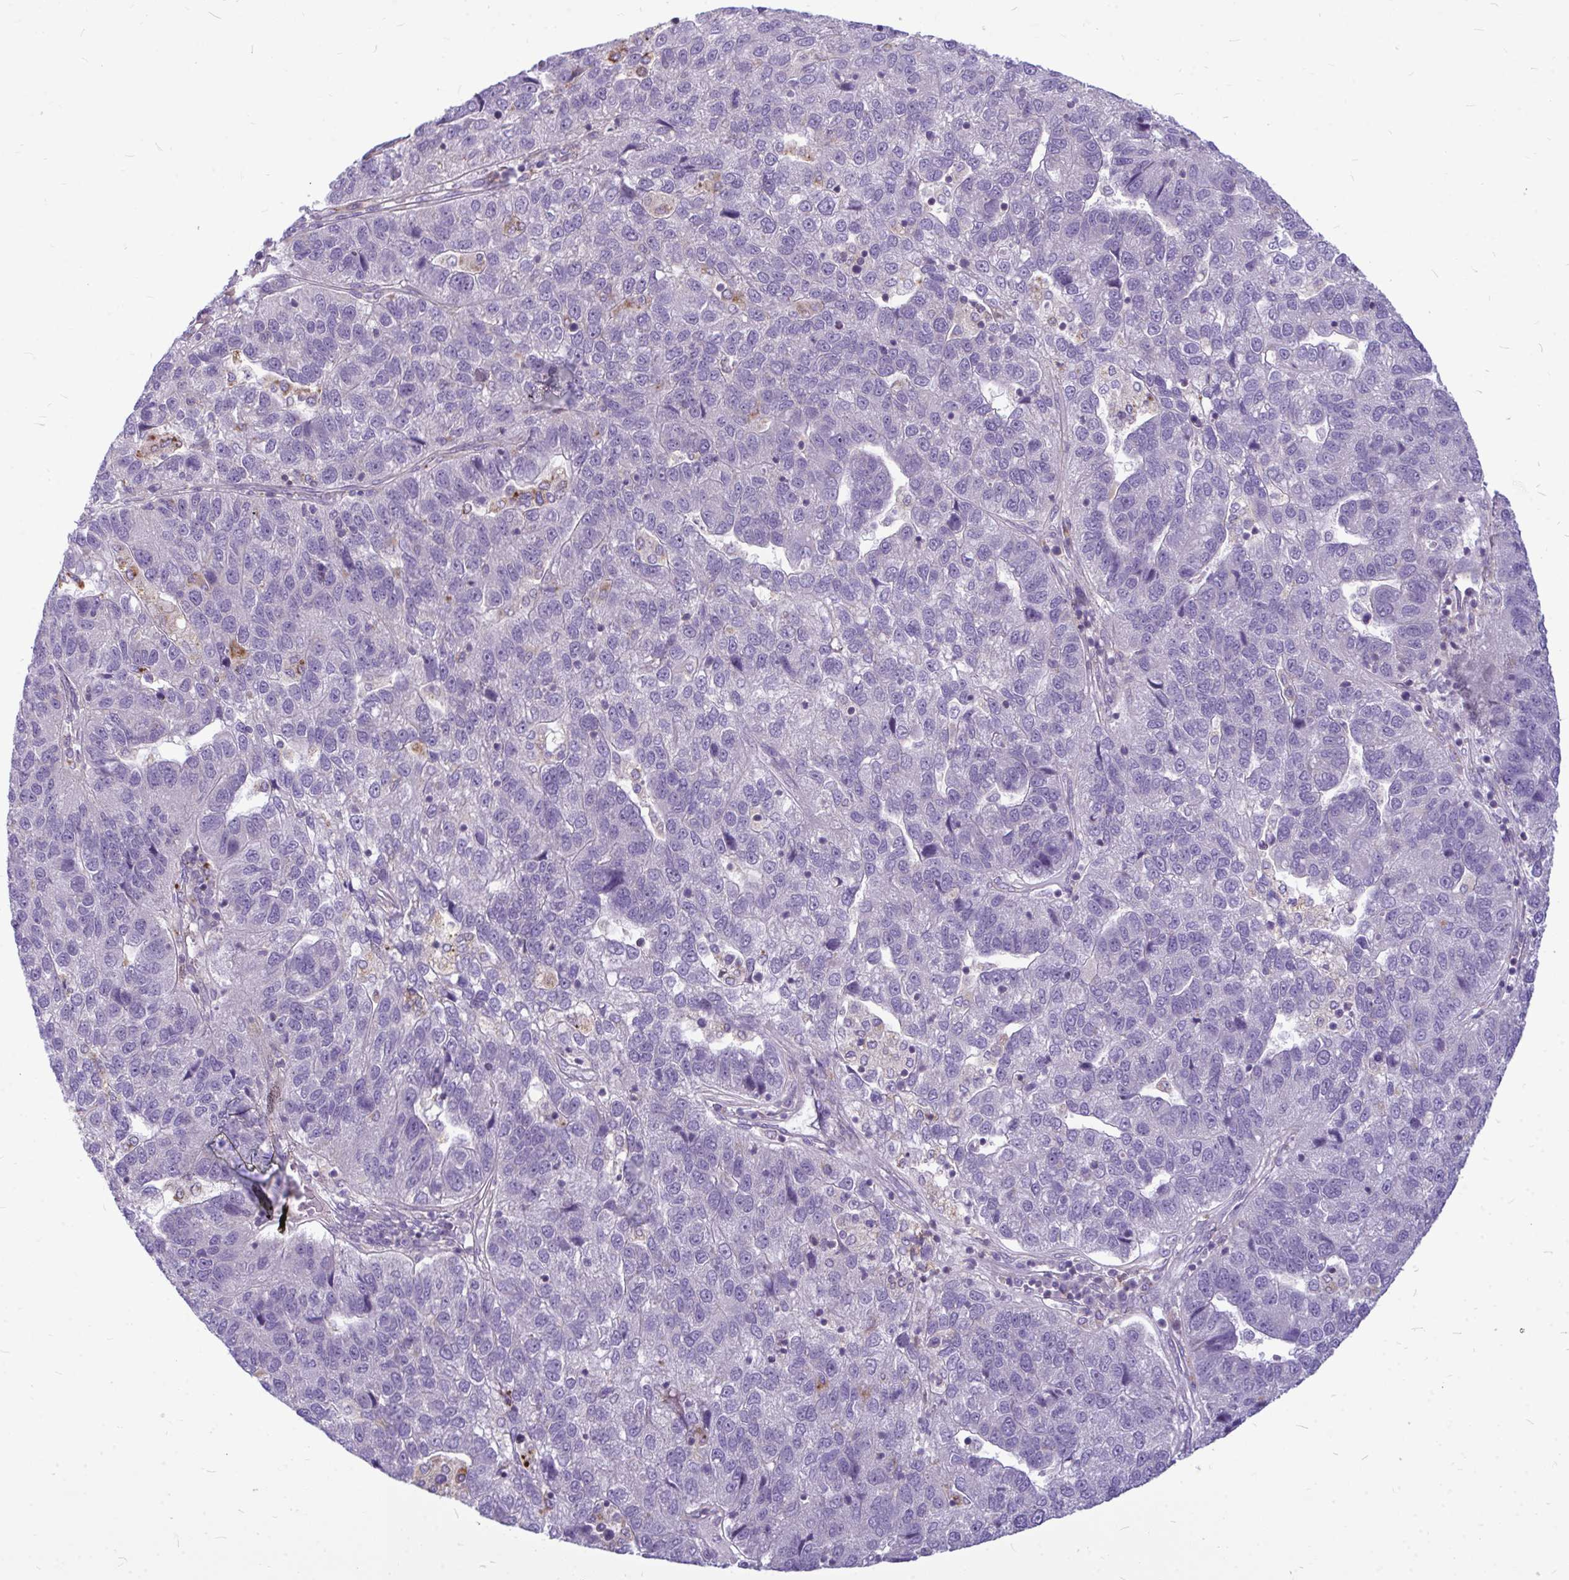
{"staining": {"intensity": "moderate", "quantity": "<25%", "location": "cytoplasmic/membranous"}, "tissue": "pancreatic cancer", "cell_type": "Tumor cells", "image_type": "cancer", "snomed": [{"axis": "morphology", "description": "Adenocarcinoma, NOS"}, {"axis": "topography", "description": "Pancreas"}], "caption": "The image exhibits a brown stain indicating the presence of a protein in the cytoplasmic/membranous of tumor cells in pancreatic cancer (adenocarcinoma). (DAB IHC with brightfield microscopy, high magnification).", "gene": "ZSCAN25", "patient": {"sex": "female", "age": 61}}